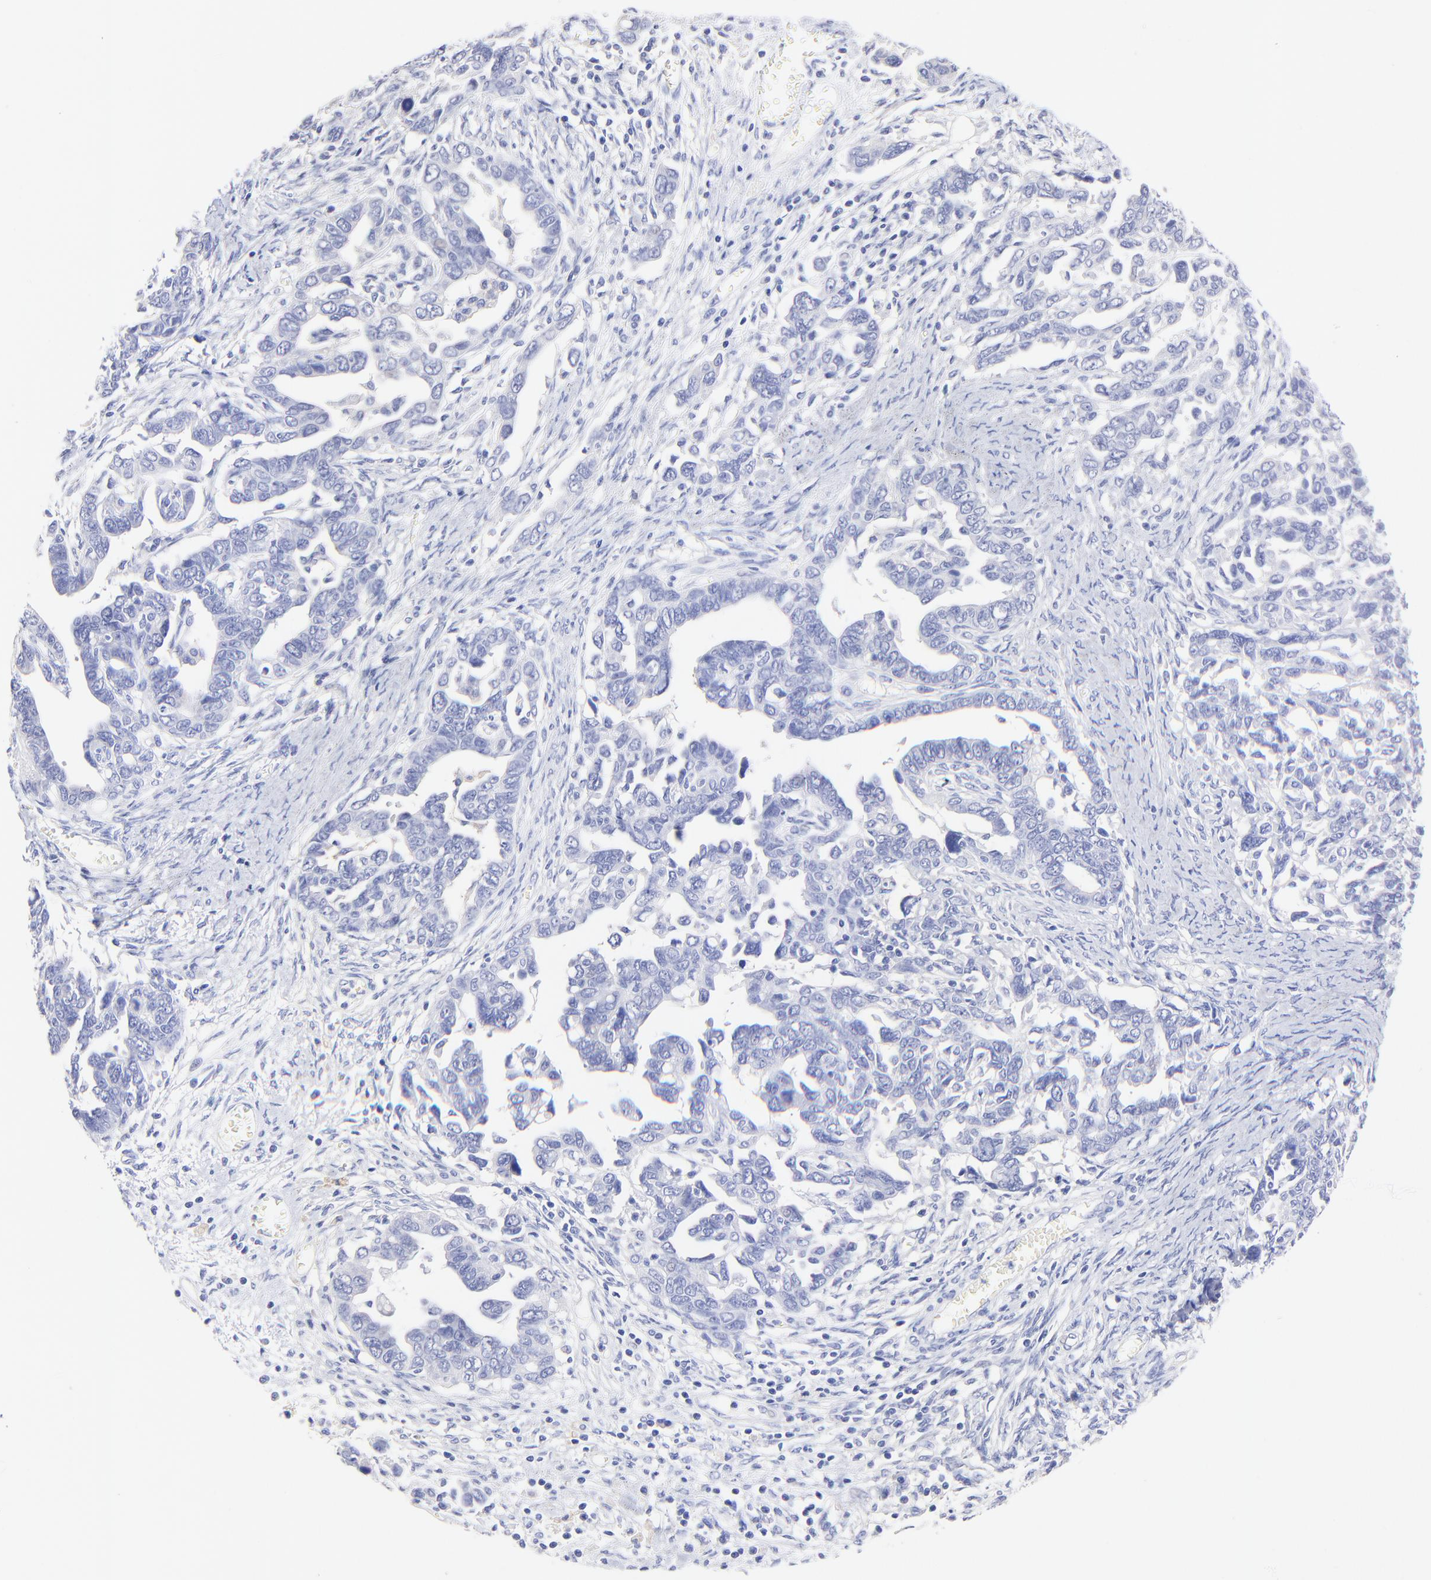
{"staining": {"intensity": "negative", "quantity": "none", "location": "none"}, "tissue": "ovarian cancer", "cell_type": "Tumor cells", "image_type": "cancer", "snomed": [{"axis": "morphology", "description": "Cystadenocarcinoma, serous, NOS"}, {"axis": "topography", "description": "Ovary"}], "caption": "The IHC image has no significant expression in tumor cells of ovarian serous cystadenocarcinoma tissue.", "gene": "RAB3A", "patient": {"sex": "female", "age": 69}}